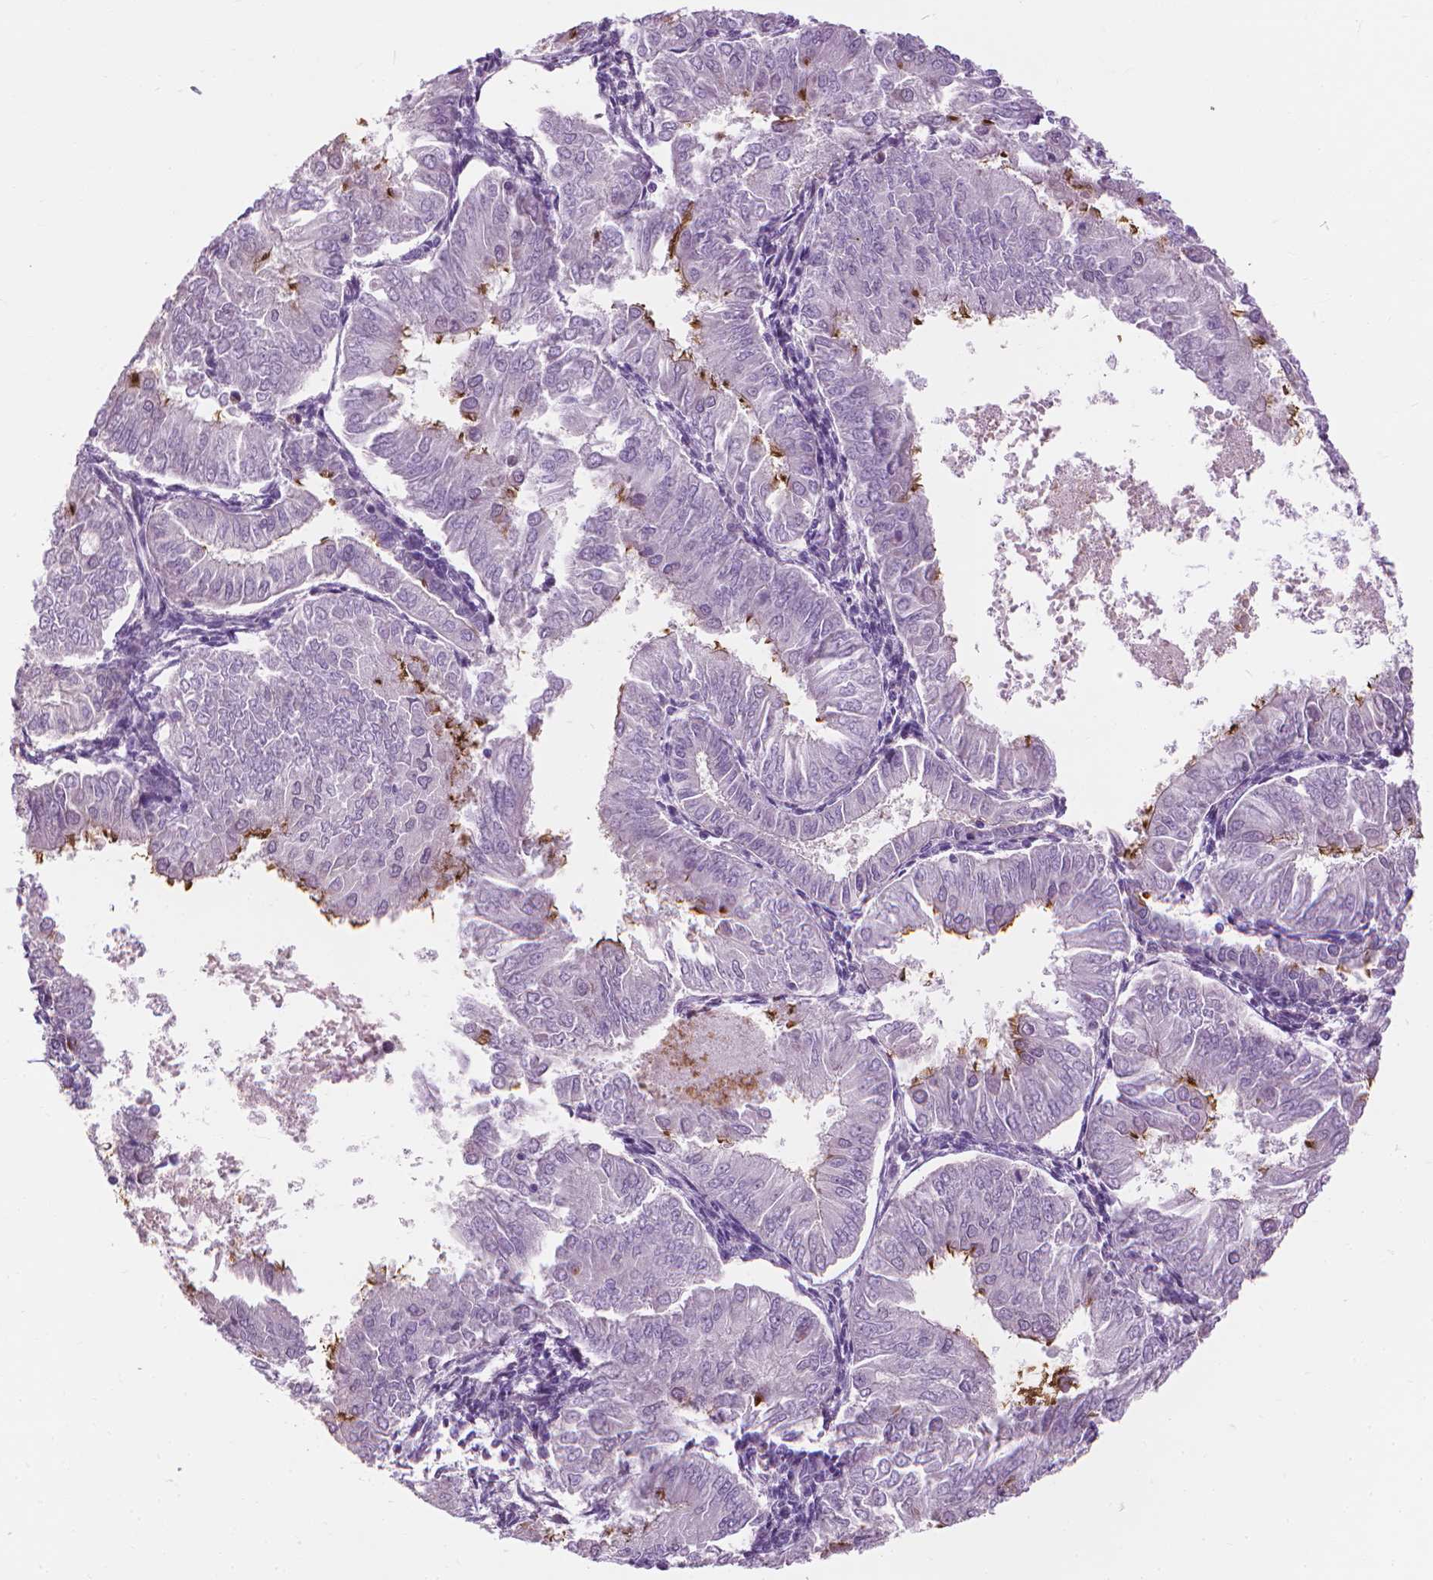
{"staining": {"intensity": "moderate", "quantity": "<25%", "location": "cytoplasmic/membranous"}, "tissue": "endometrial cancer", "cell_type": "Tumor cells", "image_type": "cancer", "snomed": [{"axis": "morphology", "description": "Adenocarcinoma, NOS"}, {"axis": "topography", "description": "Endometrium"}], "caption": "Immunohistochemistry (IHC) of adenocarcinoma (endometrial) shows low levels of moderate cytoplasmic/membranous staining in approximately <25% of tumor cells. Nuclei are stained in blue.", "gene": "SAXO2", "patient": {"sex": "female", "age": 53}}